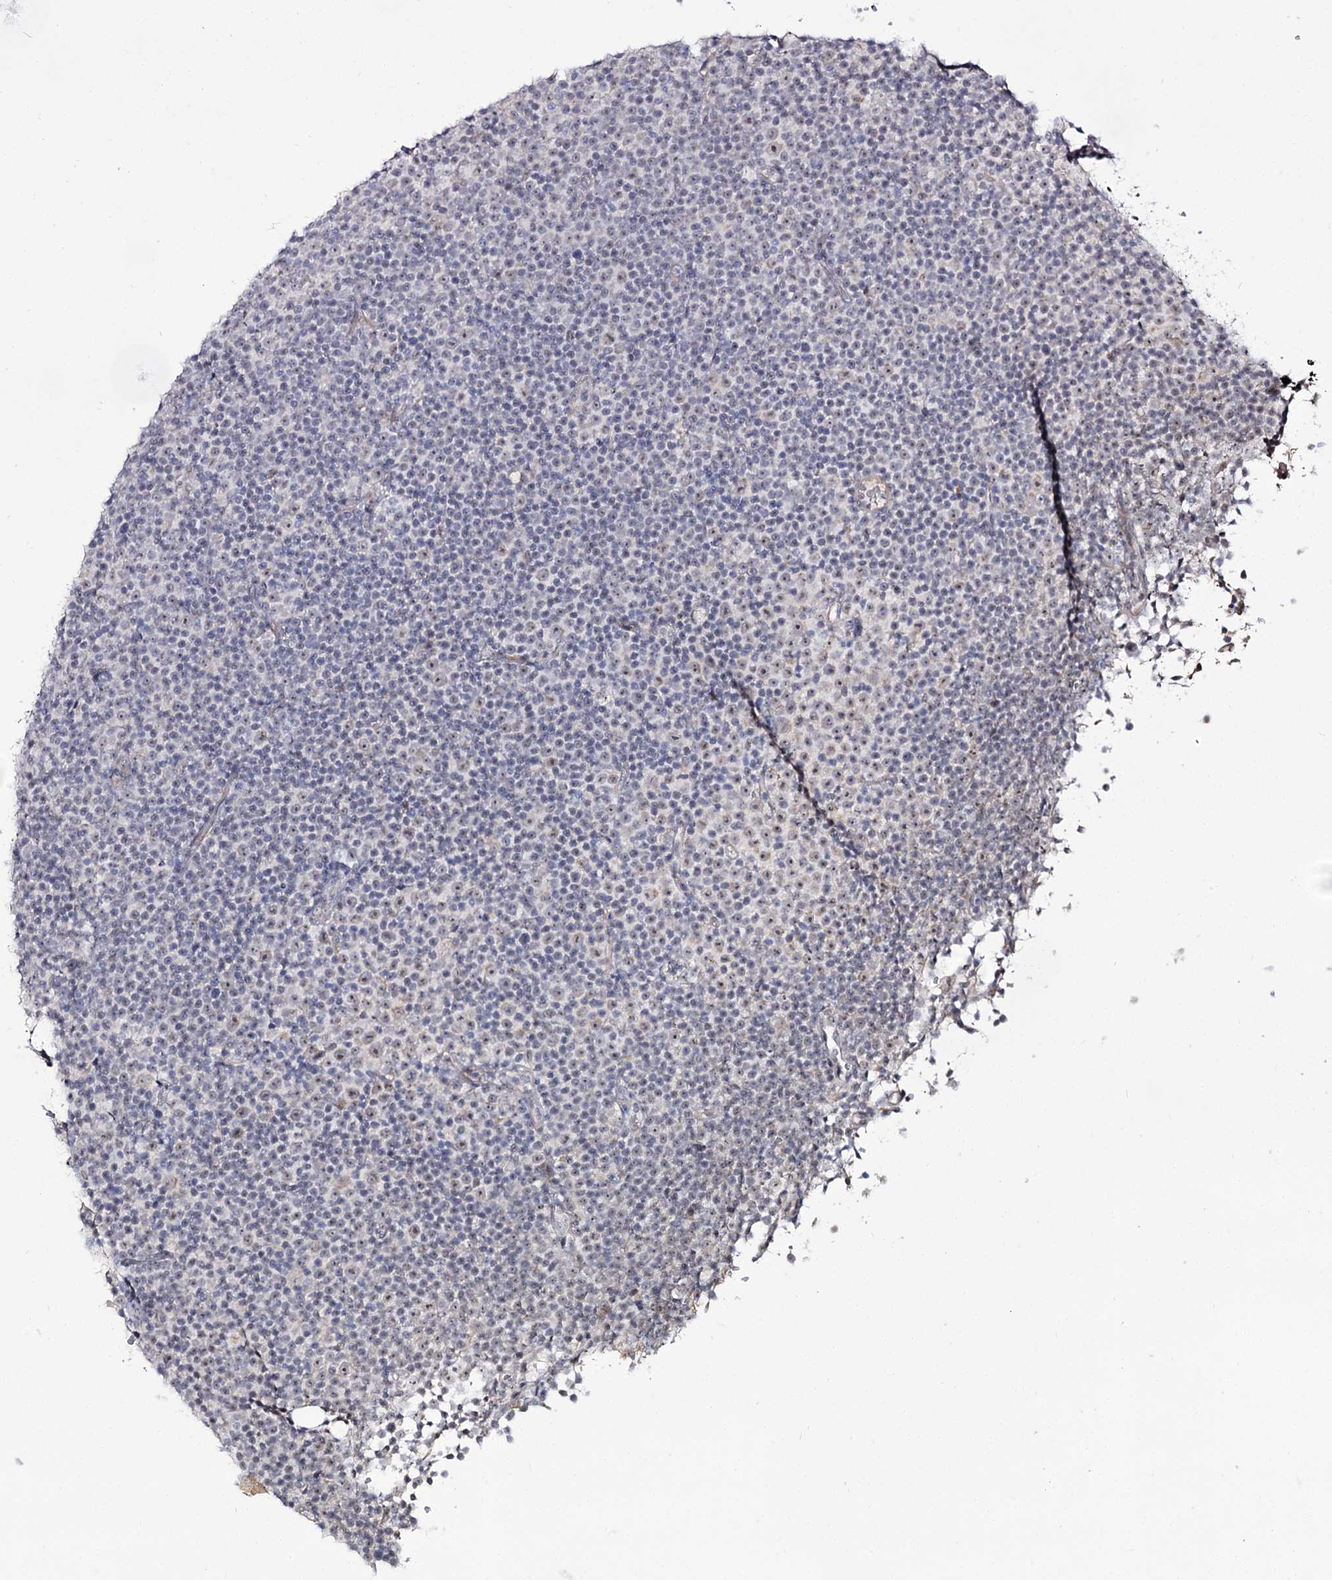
{"staining": {"intensity": "weak", "quantity": "<25%", "location": "nuclear"}, "tissue": "lymphoma", "cell_type": "Tumor cells", "image_type": "cancer", "snomed": [{"axis": "morphology", "description": "Malignant lymphoma, non-Hodgkin's type, Low grade"}, {"axis": "topography", "description": "Lymph node"}], "caption": "IHC histopathology image of neoplastic tissue: lymphoma stained with DAB exhibits no significant protein staining in tumor cells.", "gene": "RRP9", "patient": {"sex": "female", "age": 67}}